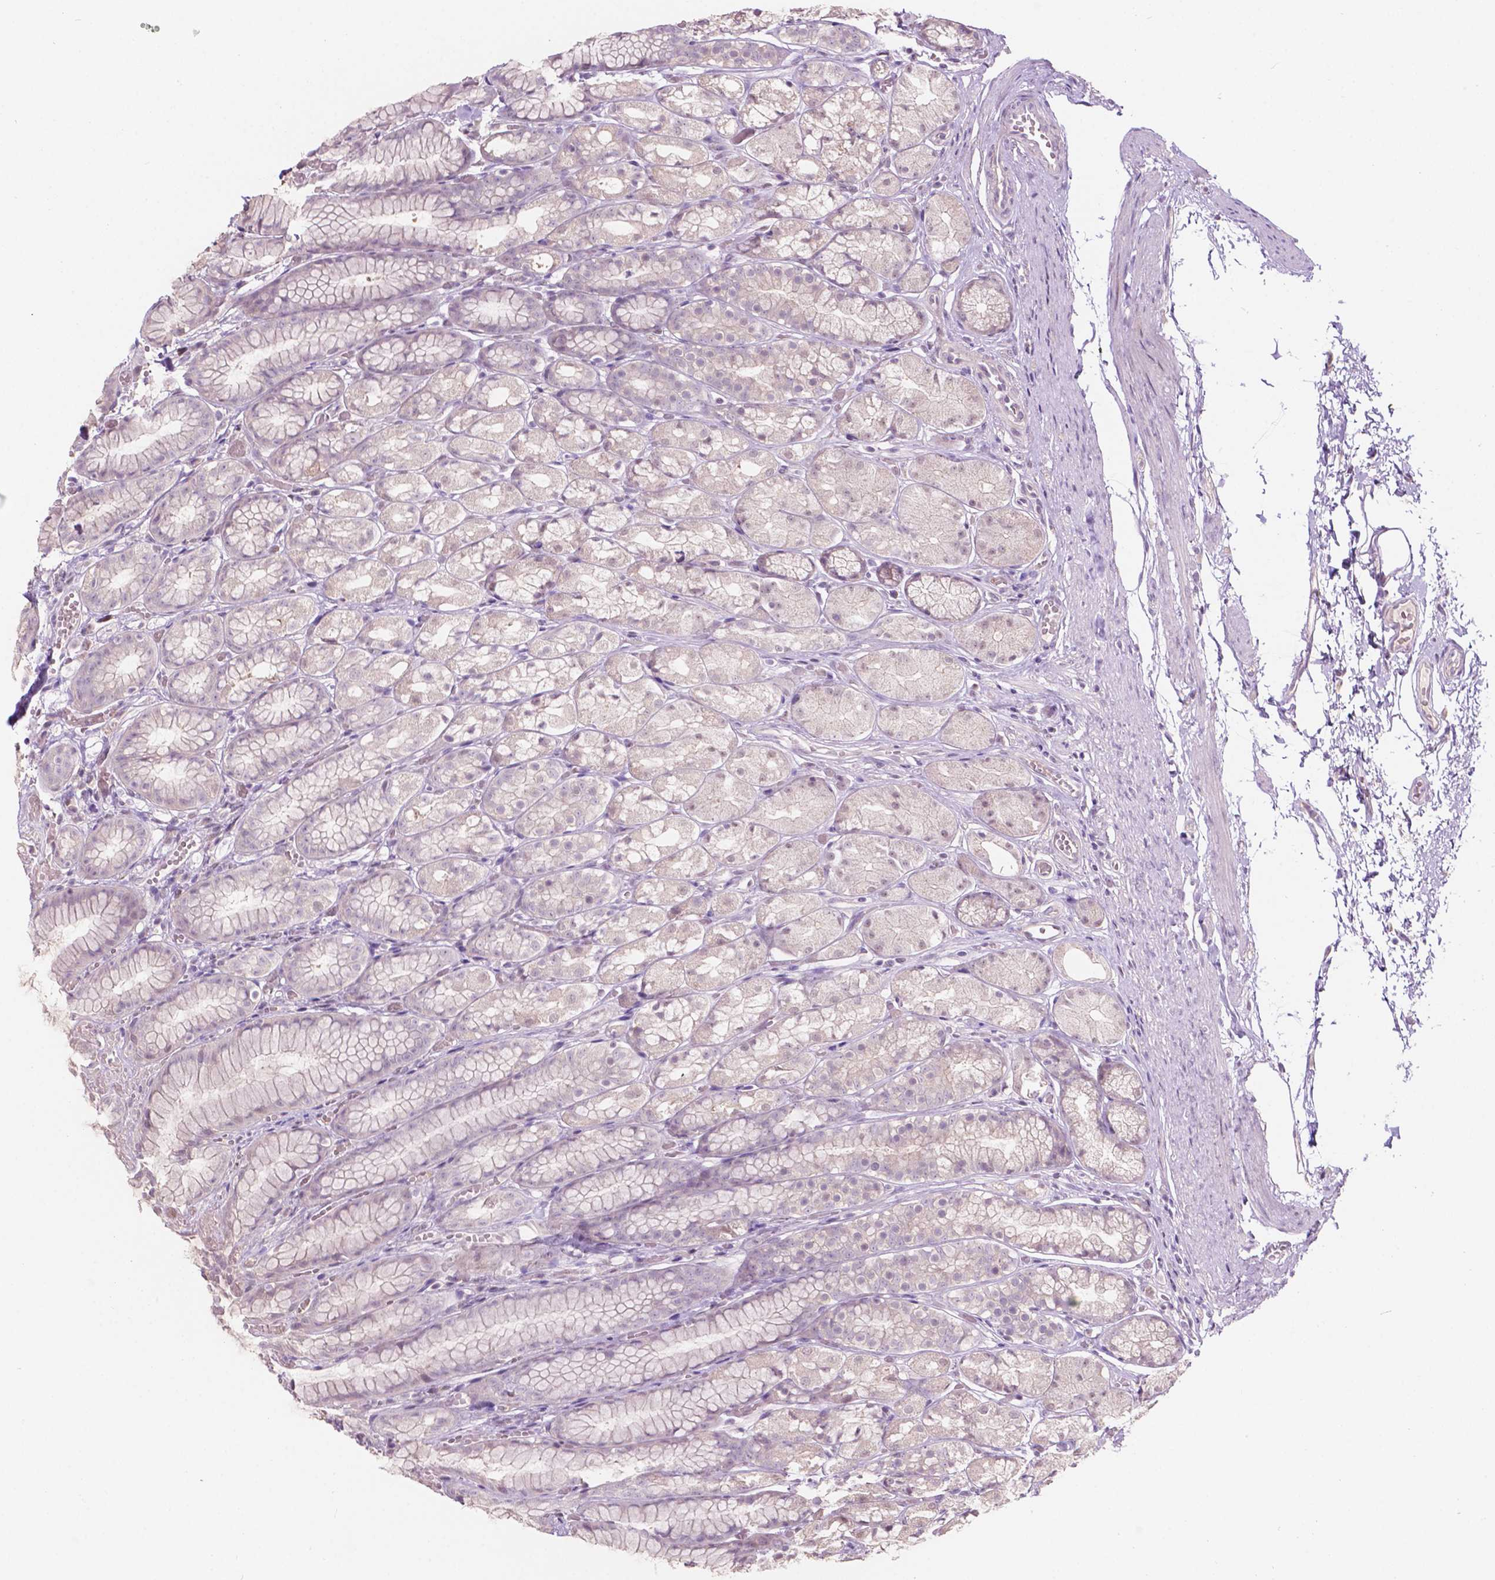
{"staining": {"intensity": "weak", "quantity": "<25%", "location": "nuclear"}, "tissue": "stomach", "cell_type": "Glandular cells", "image_type": "normal", "snomed": [{"axis": "morphology", "description": "Normal tissue, NOS"}, {"axis": "topography", "description": "Stomach"}], "caption": "An image of human stomach is negative for staining in glandular cells. (Brightfield microscopy of DAB (3,3'-diaminobenzidine) IHC at high magnification).", "gene": "TM6SF2", "patient": {"sex": "male", "age": 70}}